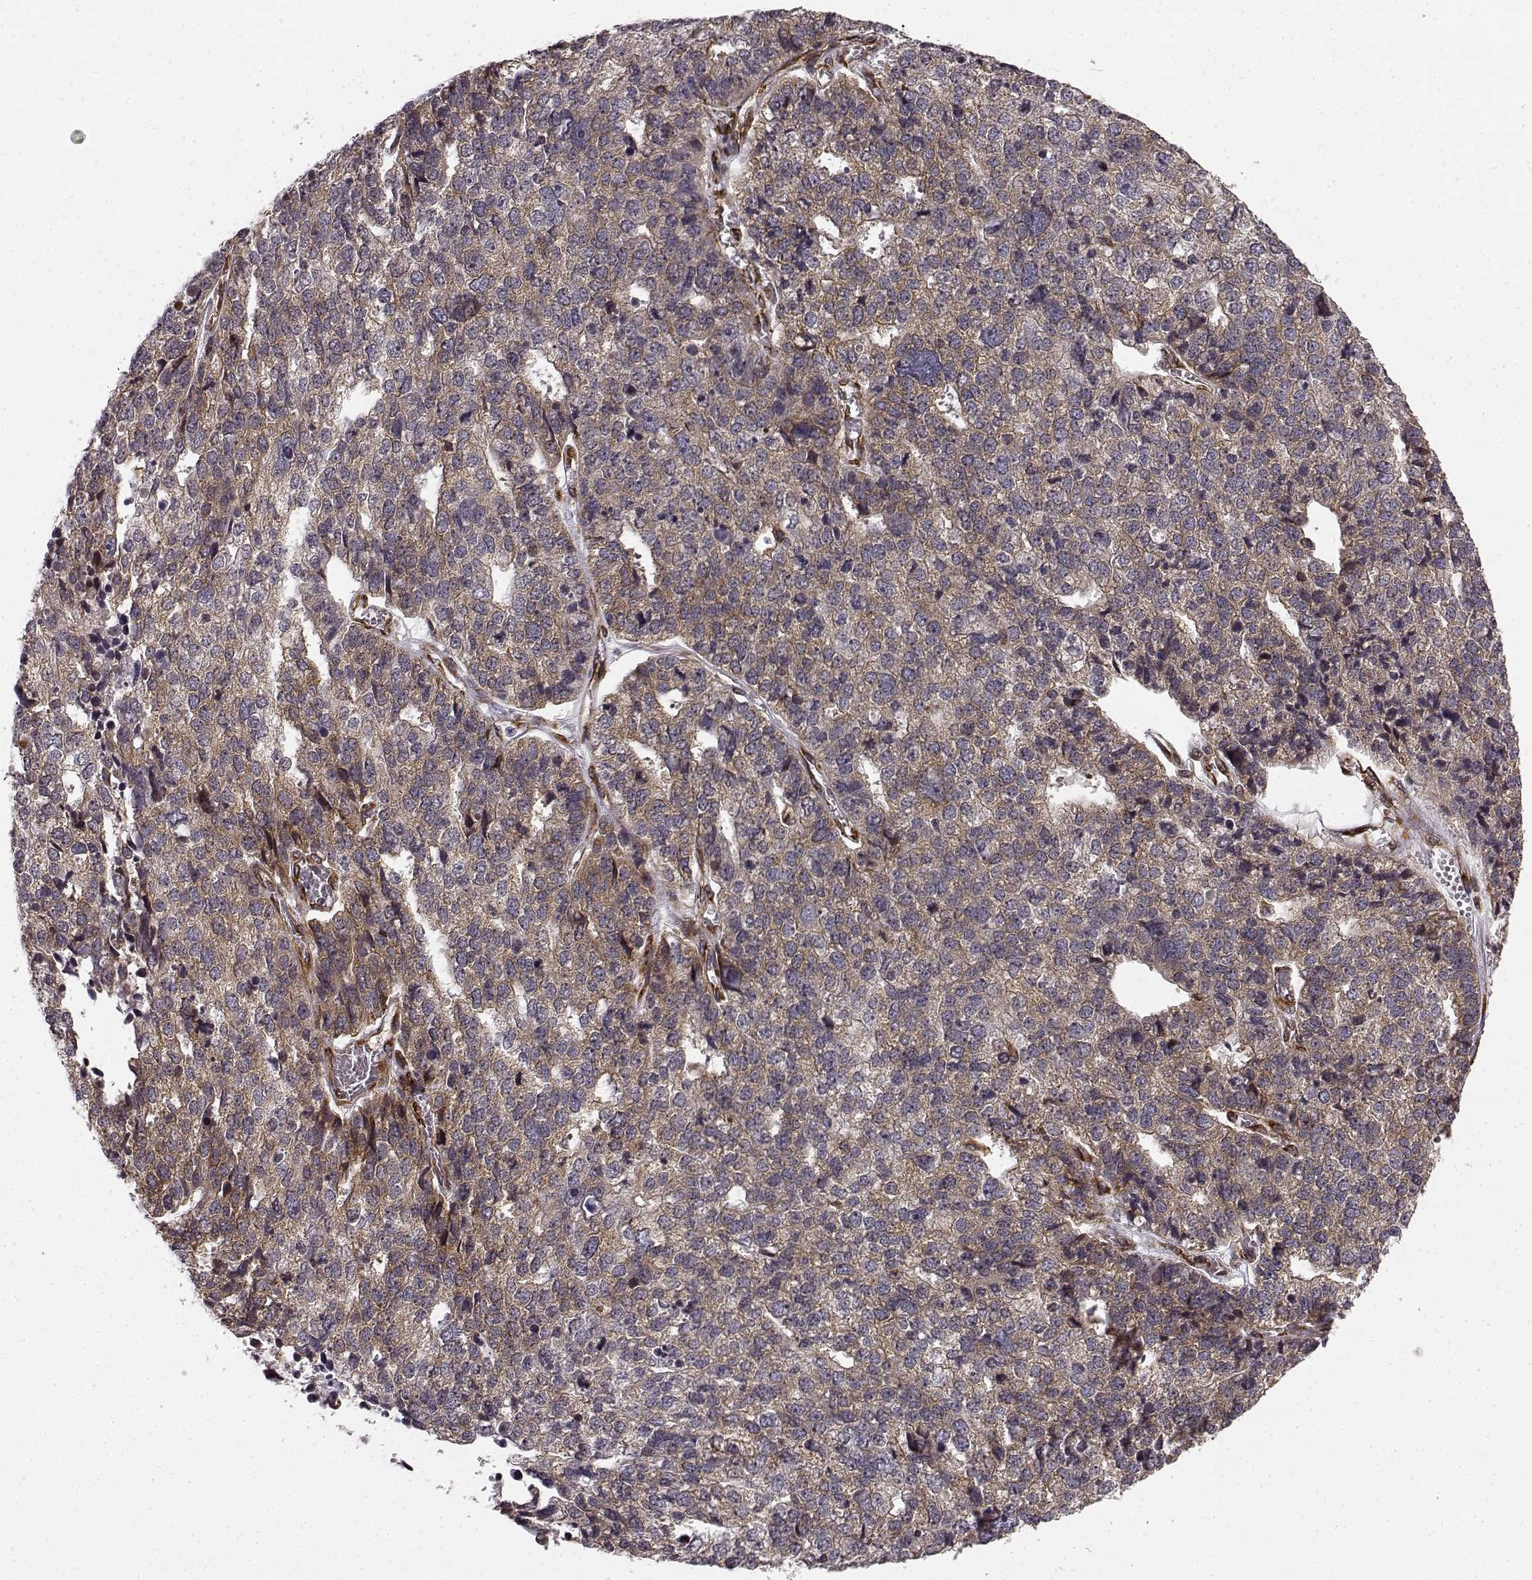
{"staining": {"intensity": "weak", "quantity": "25%-75%", "location": "cytoplasmic/membranous"}, "tissue": "stomach cancer", "cell_type": "Tumor cells", "image_type": "cancer", "snomed": [{"axis": "morphology", "description": "Adenocarcinoma, NOS"}, {"axis": "topography", "description": "Stomach"}], "caption": "Brown immunohistochemical staining in stomach adenocarcinoma reveals weak cytoplasmic/membranous expression in about 25%-75% of tumor cells. The staining was performed using DAB to visualize the protein expression in brown, while the nuclei were stained in blue with hematoxylin (Magnification: 20x).", "gene": "TMEM14A", "patient": {"sex": "male", "age": 69}}